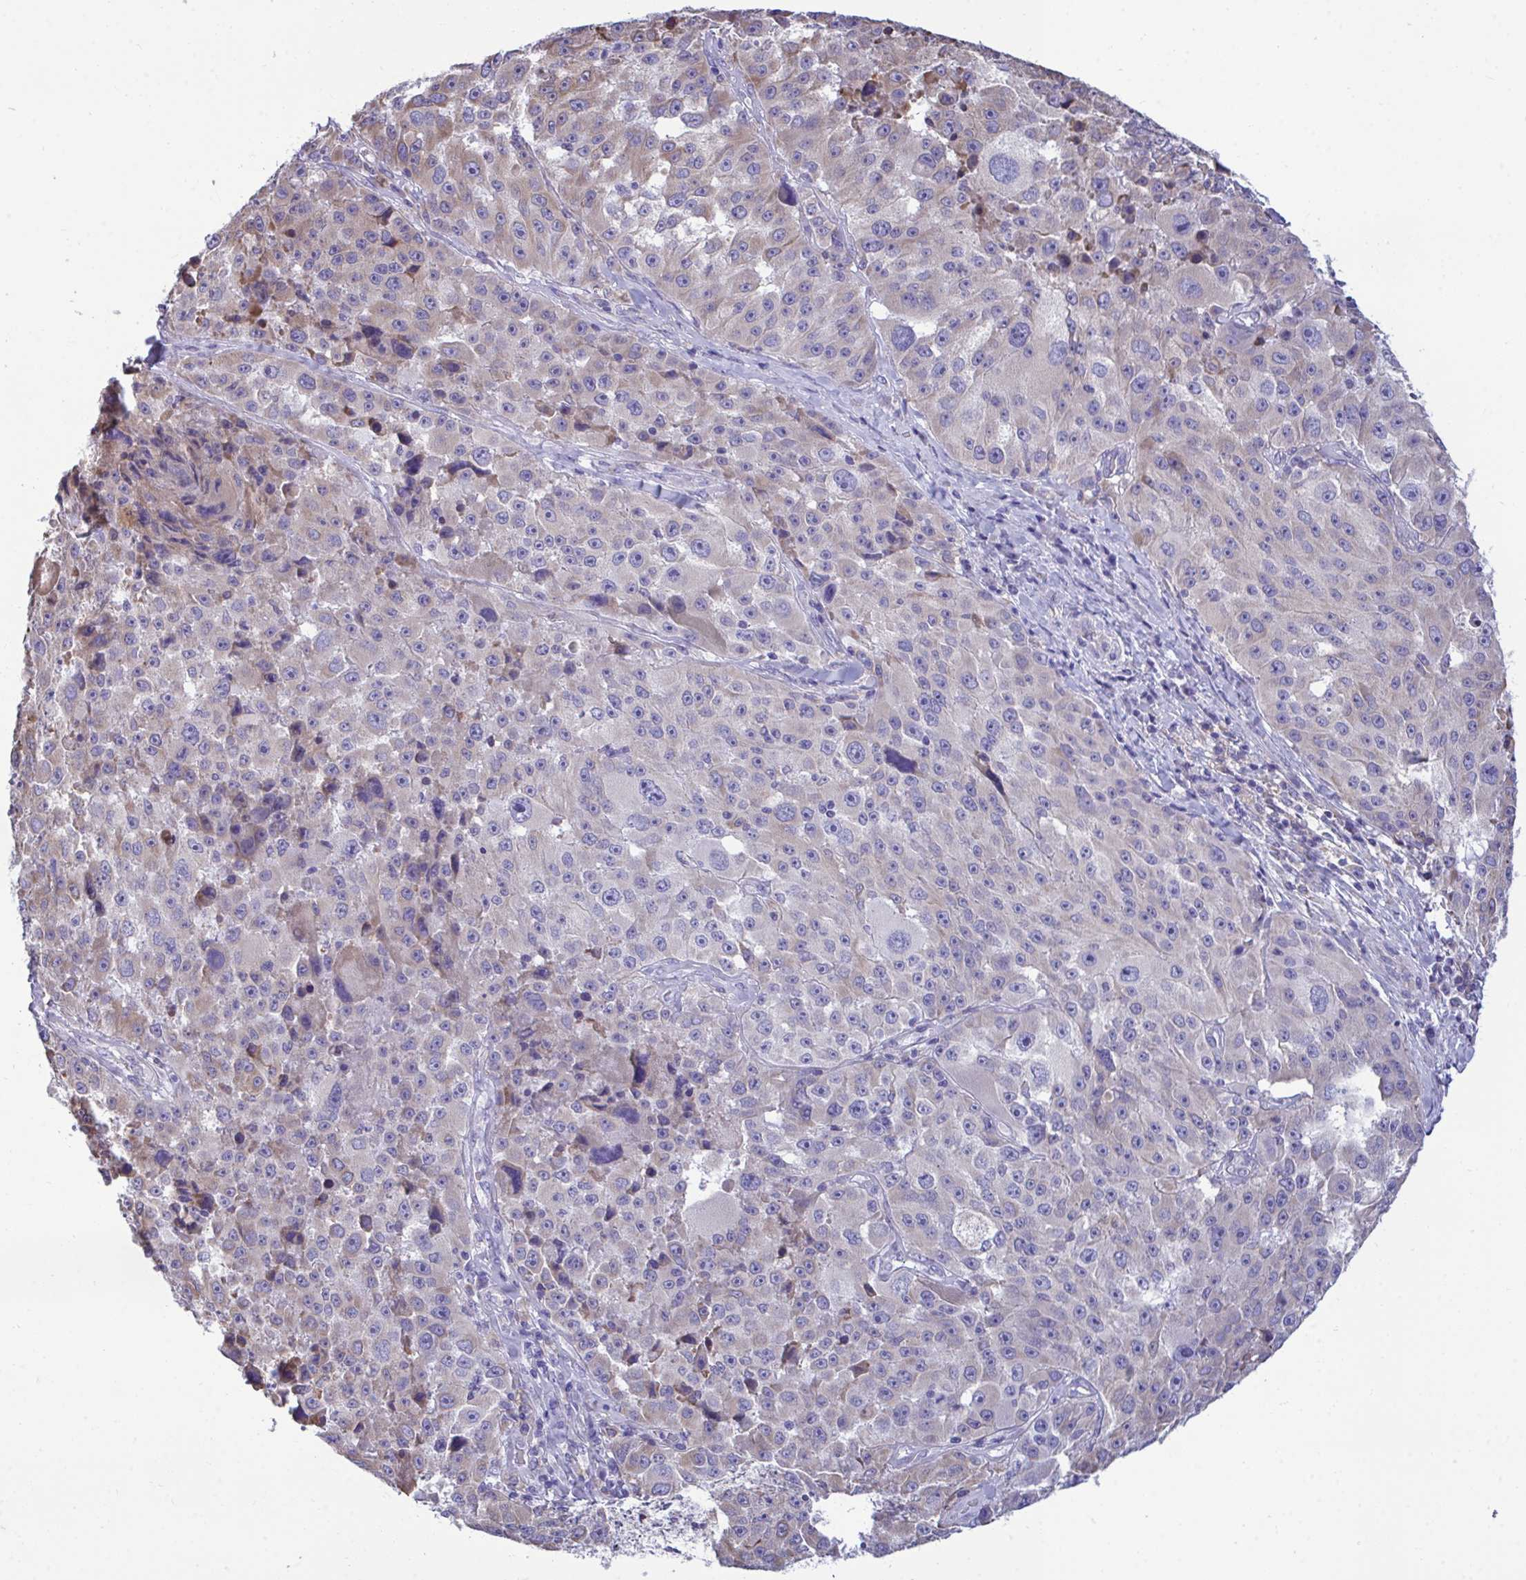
{"staining": {"intensity": "weak", "quantity": "<25%", "location": "cytoplasmic/membranous"}, "tissue": "melanoma", "cell_type": "Tumor cells", "image_type": "cancer", "snomed": [{"axis": "morphology", "description": "Malignant melanoma, Metastatic site"}, {"axis": "topography", "description": "Lymph node"}], "caption": "High power microscopy photomicrograph of an IHC photomicrograph of malignant melanoma (metastatic site), revealing no significant staining in tumor cells.", "gene": "PIGK", "patient": {"sex": "male", "age": 62}}